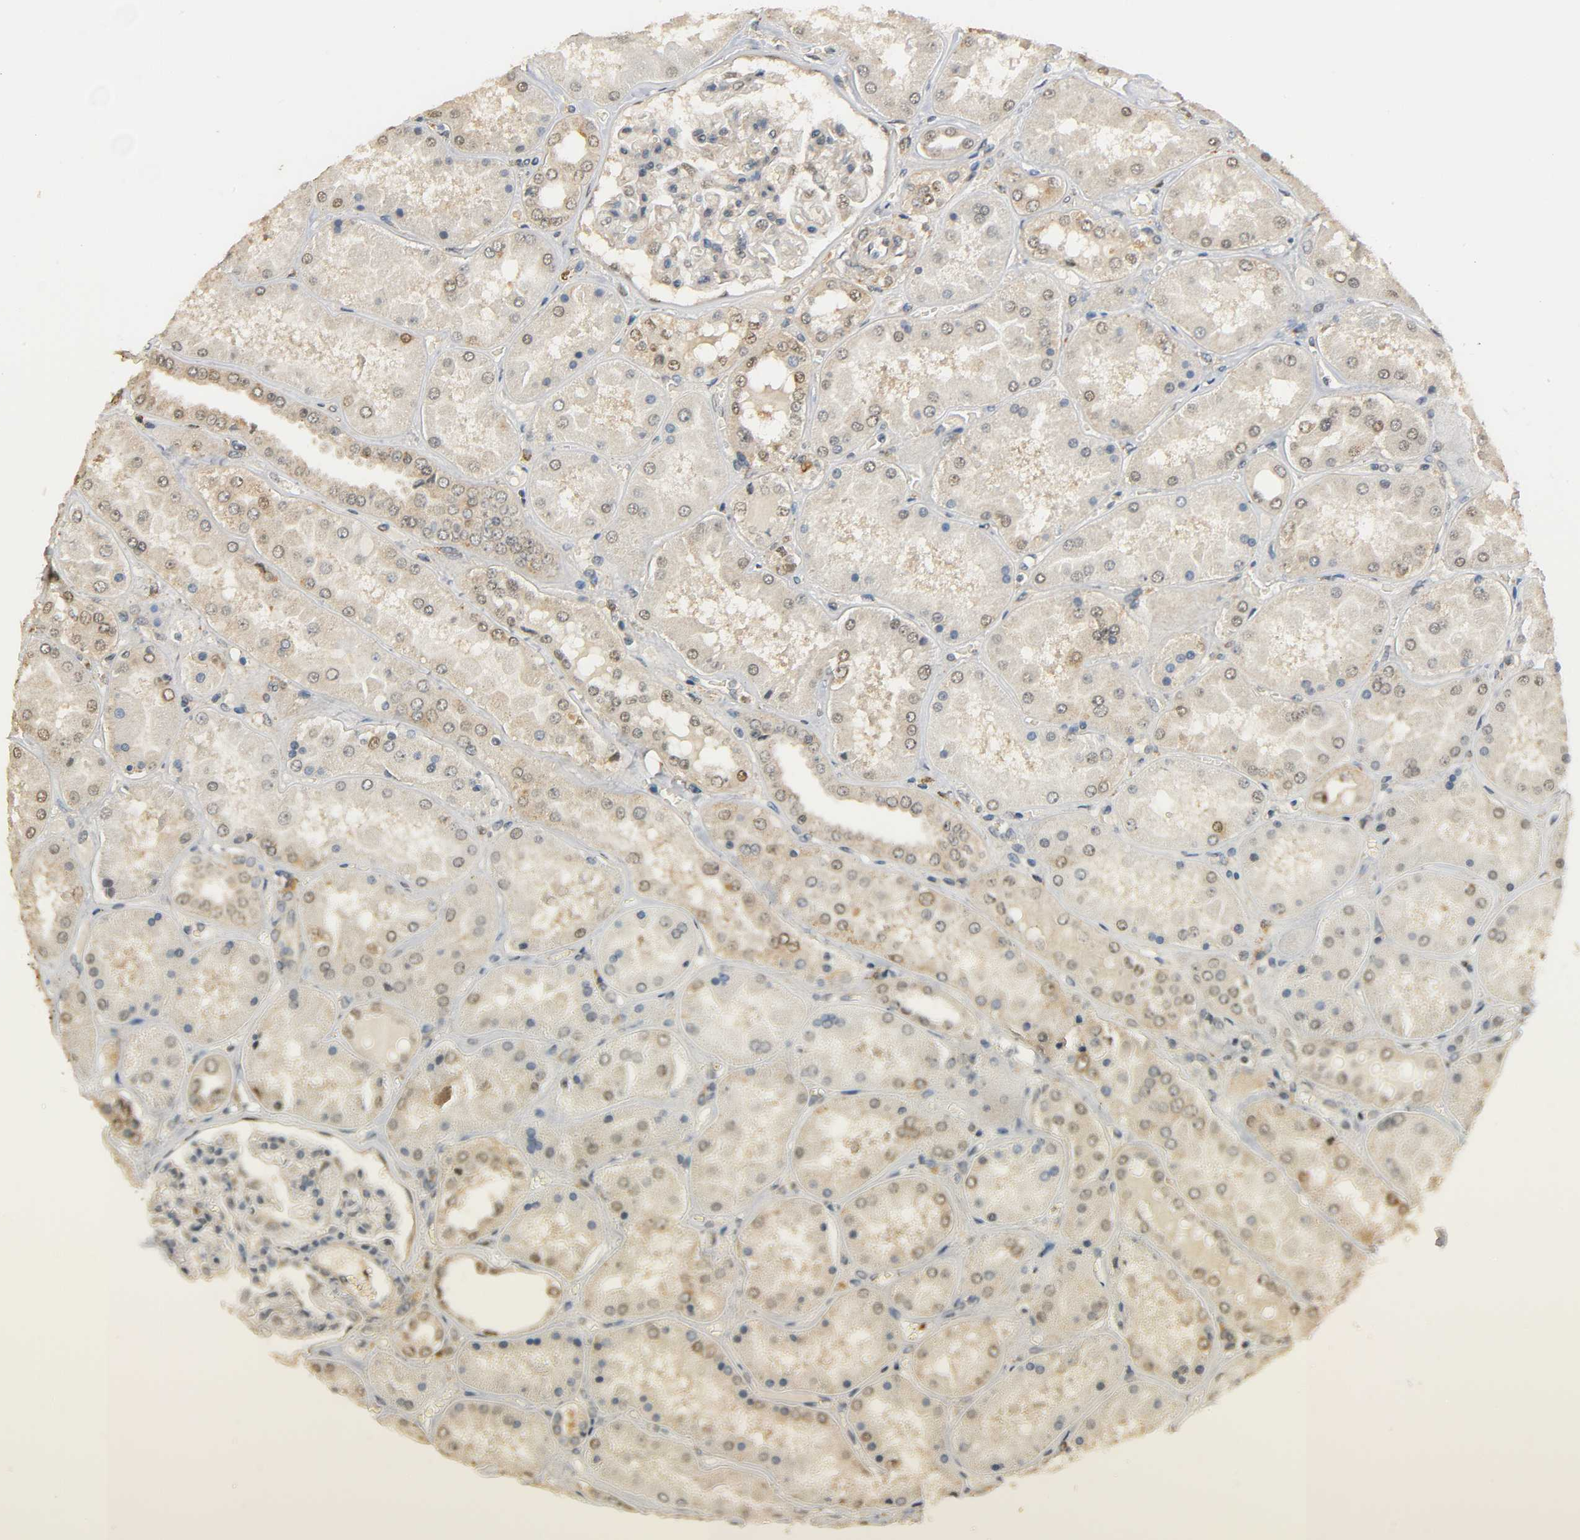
{"staining": {"intensity": "weak", "quantity": "25%-75%", "location": "nuclear"}, "tissue": "kidney", "cell_type": "Cells in glomeruli", "image_type": "normal", "snomed": [{"axis": "morphology", "description": "Normal tissue, NOS"}, {"axis": "topography", "description": "Kidney"}], "caption": "IHC histopathology image of benign kidney: kidney stained using IHC exhibits low levels of weak protein expression localized specifically in the nuclear of cells in glomeruli, appearing as a nuclear brown color.", "gene": "ZFPM2", "patient": {"sex": "female", "age": 56}}